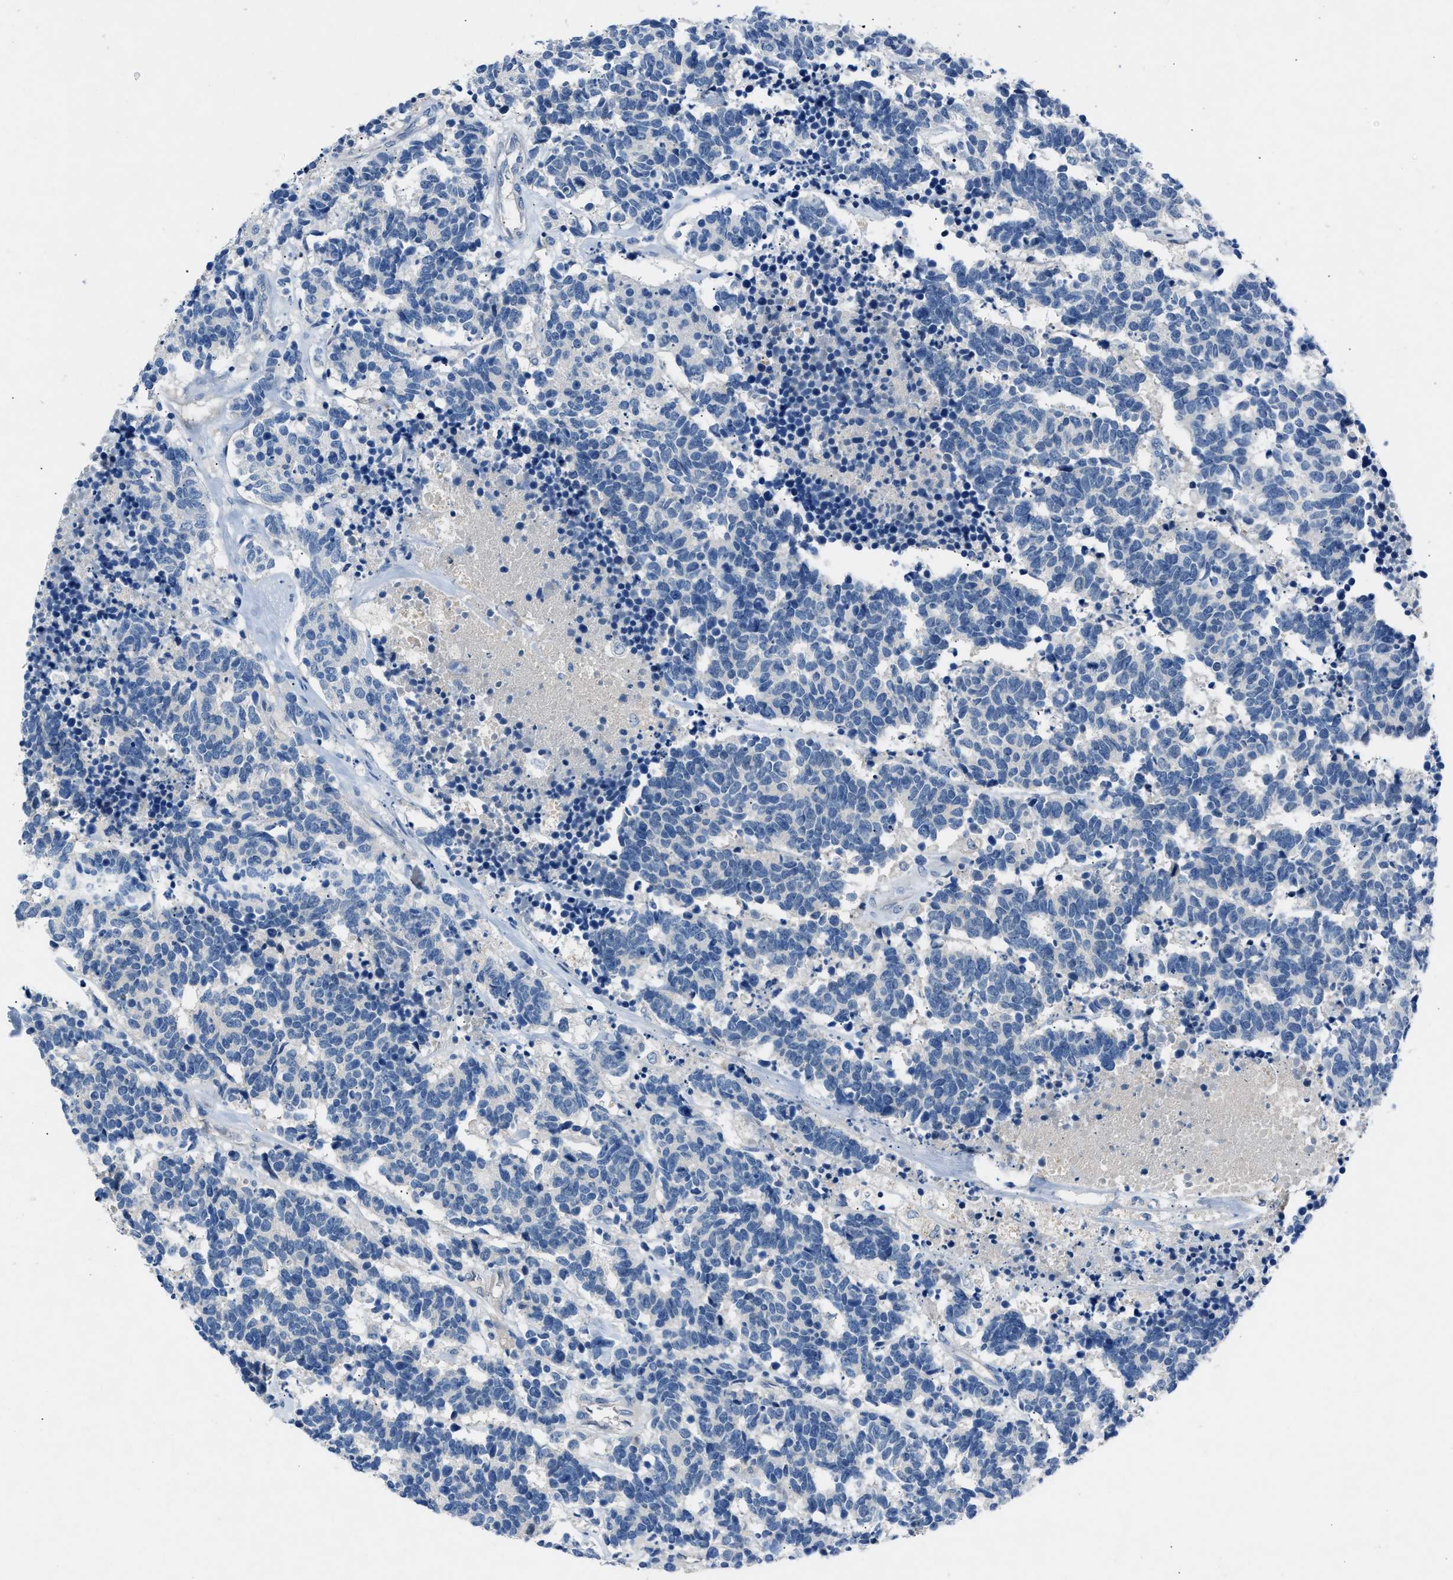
{"staining": {"intensity": "negative", "quantity": "none", "location": "none"}, "tissue": "carcinoid", "cell_type": "Tumor cells", "image_type": "cancer", "snomed": [{"axis": "morphology", "description": "Carcinoma, NOS"}, {"axis": "morphology", "description": "Carcinoid, malignant, NOS"}, {"axis": "topography", "description": "Urinary bladder"}], "caption": "Tumor cells show no significant staining in carcinoma.", "gene": "DNAAF5", "patient": {"sex": "male", "age": 57}}